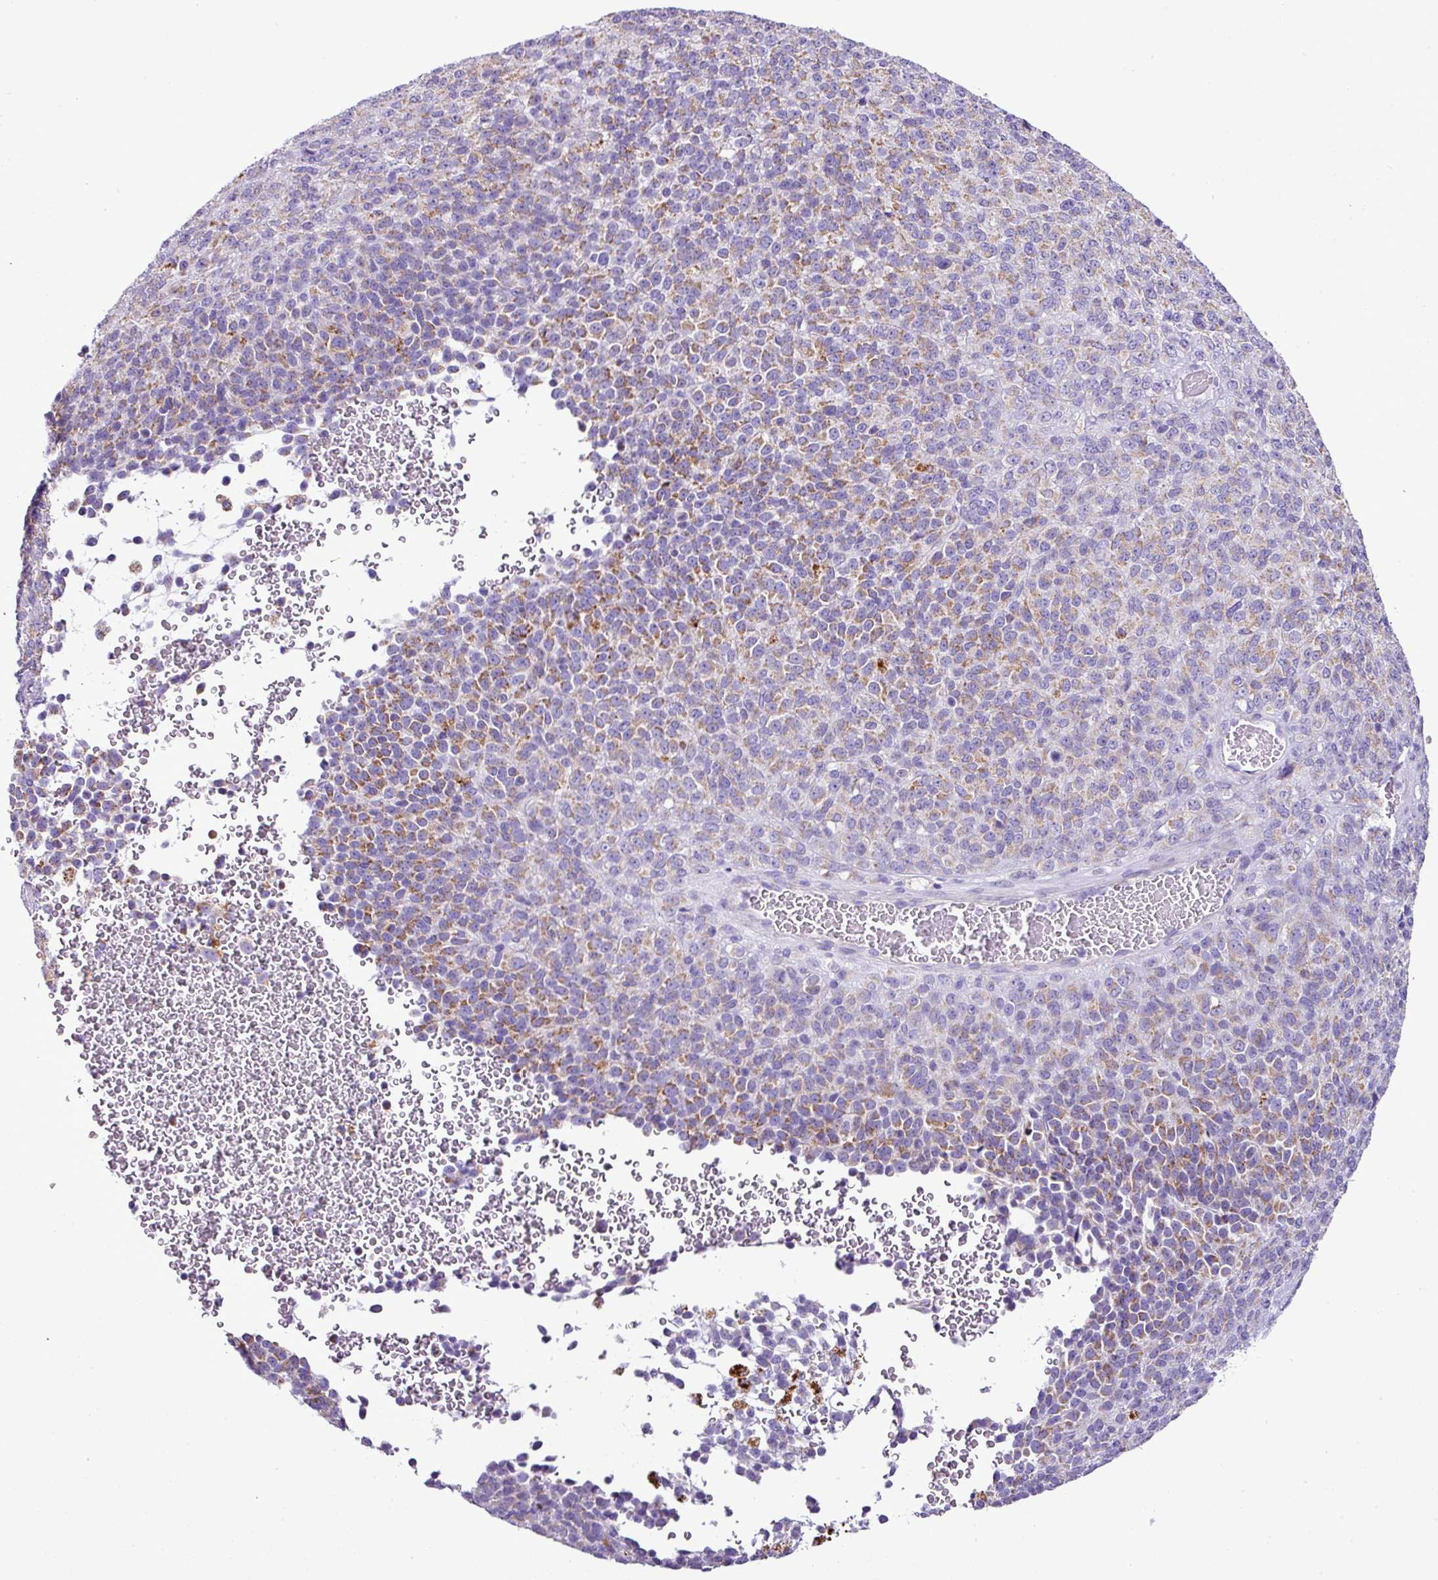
{"staining": {"intensity": "moderate", "quantity": ">75%", "location": "cytoplasmic/membranous"}, "tissue": "melanoma", "cell_type": "Tumor cells", "image_type": "cancer", "snomed": [{"axis": "morphology", "description": "Malignant melanoma, Metastatic site"}, {"axis": "topography", "description": "Brain"}], "caption": "Malignant melanoma (metastatic site) was stained to show a protein in brown. There is medium levels of moderate cytoplasmic/membranous positivity in approximately >75% of tumor cells. The protein of interest is stained brown, and the nuclei are stained in blue (DAB (3,3'-diaminobenzidine) IHC with brightfield microscopy, high magnification).", "gene": "PGAP4", "patient": {"sex": "female", "age": 56}}